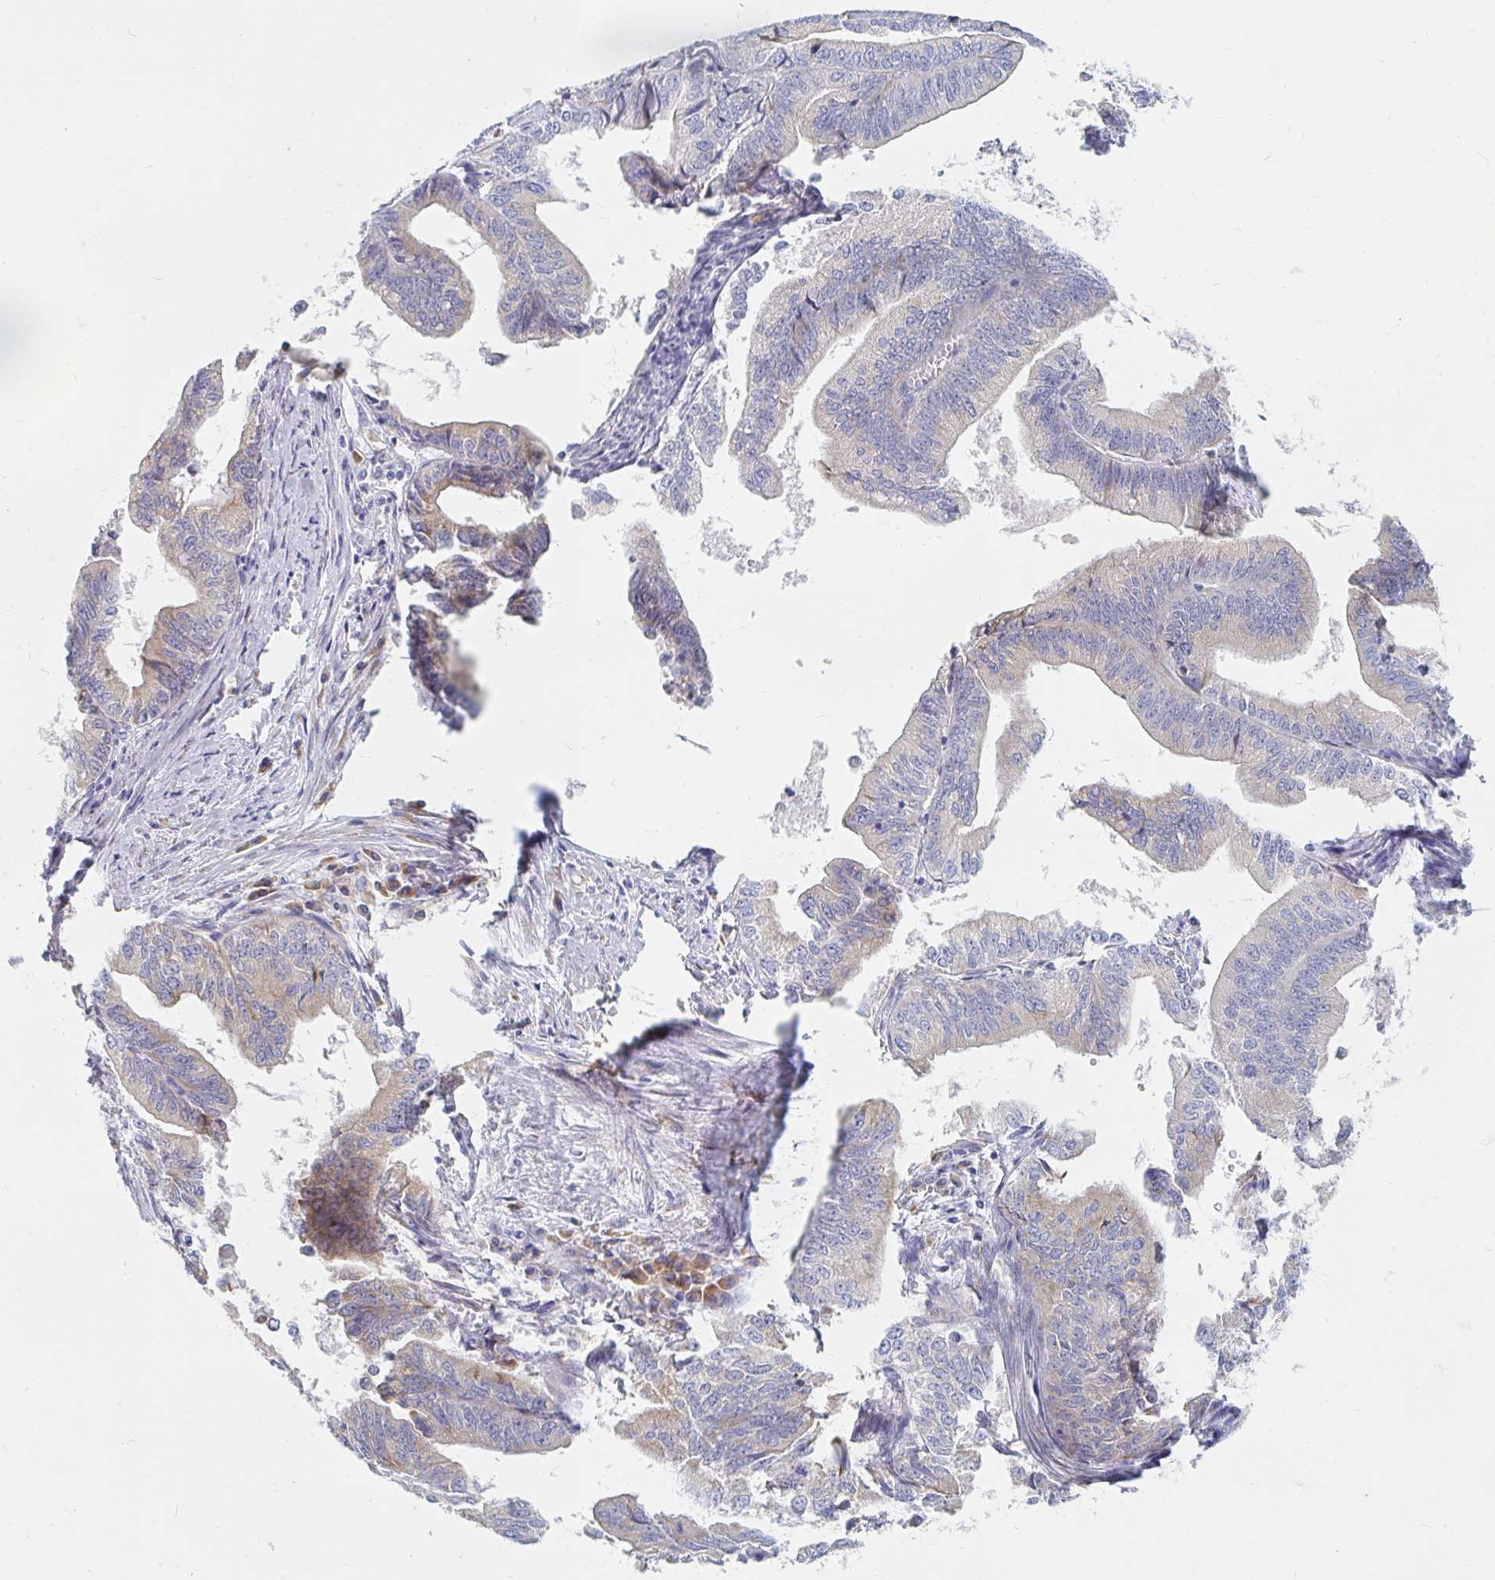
{"staining": {"intensity": "weak", "quantity": "25%-75%", "location": "cytoplasmic/membranous"}, "tissue": "endometrial cancer", "cell_type": "Tumor cells", "image_type": "cancer", "snomed": [{"axis": "morphology", "description": "Adenocarcinoma, NOS"}, {"axis": "topography", "description": "Endometrium"}], "caption": "Human endometrial adenocarcinoma stained with a brown dye shows weak cytoplasmic/membranous positive staining in about 25%-75% of tumor cells.", "gene": "MYLK2", "patient": {"sex": "female", "age": 65}}